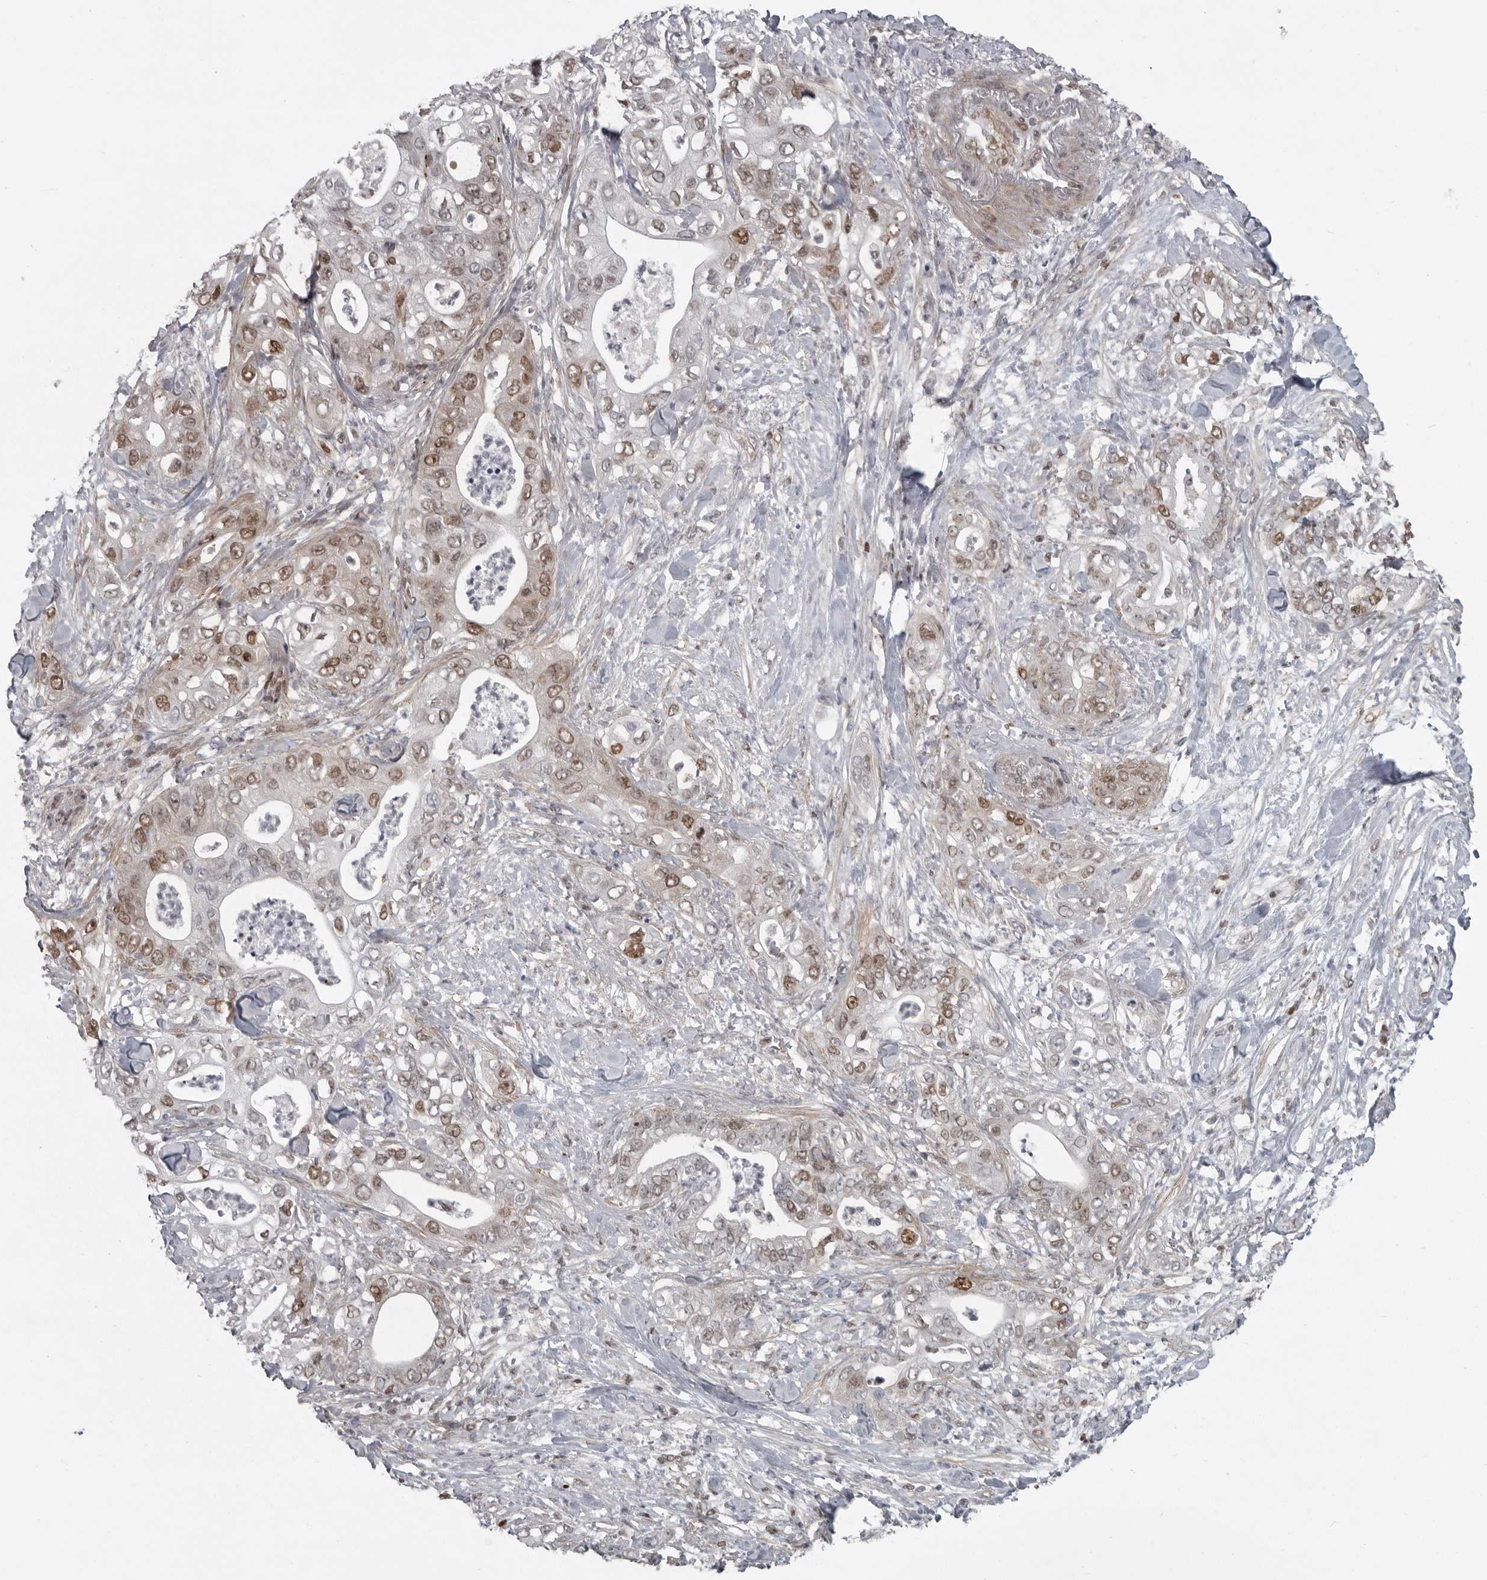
{"staining": {"intensity": "moderate", "quantity": "25%-75%", "location": "nuclear"}, "tissue": "pancreatic cancer", "cell_type": "Tumor cells", "image_type": "cancer", "snomed": [{"axis": "morphology", "description": "Adenocarcinoma, NOS"}, {"axis": "topography", "description": "Pancreas"}], "caption": "Immunohistochemical staining of human adenocarcinoma (pancreatic) demonstrates moderate nuclear protein expression in approximately 25%-75% of tumor cells.", "gene": "HMGN3", "patient": {"sex": "female", "age": 78}}